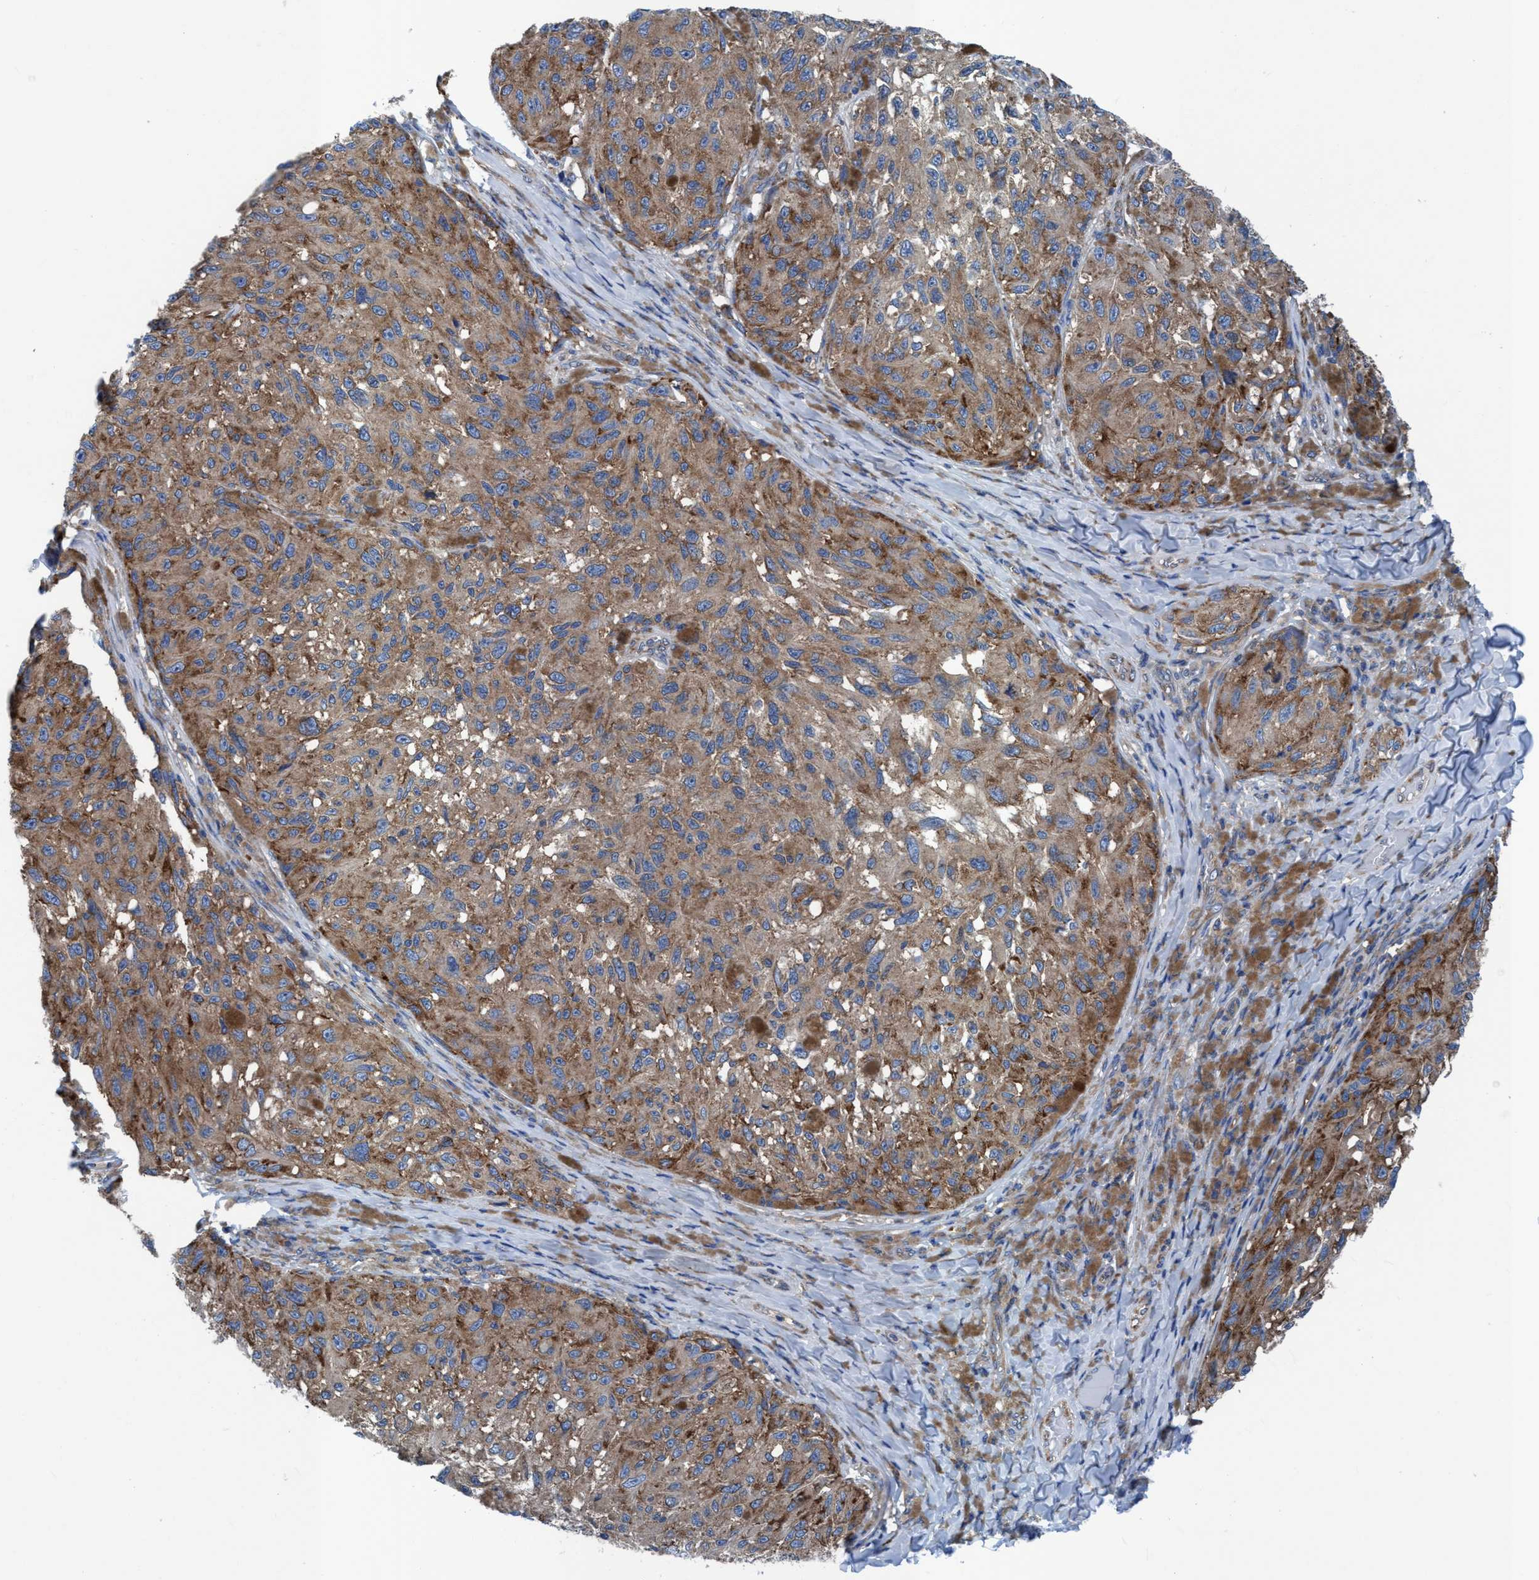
{"staining": {"intensity": "moderate", "quantity": ">75%", "location": "cytoplasmic/membranous"}, "tissue": "melanoma", "cell_type": "Tumor cells", "image_type": "cancer", "snomed": [{"axis": "morphology", "description": "Malignant melanoma, NOS"}, {"axis": "topography", "description": "Skin"}], "caption": "Melanoma was stained to show a protein in brown. There is medium levels of moderate cytoplasmic/membranous expression in about >75% of tumor cells.", "gene": "NMT1", "patient": {"sex": "female", "age": 73}}